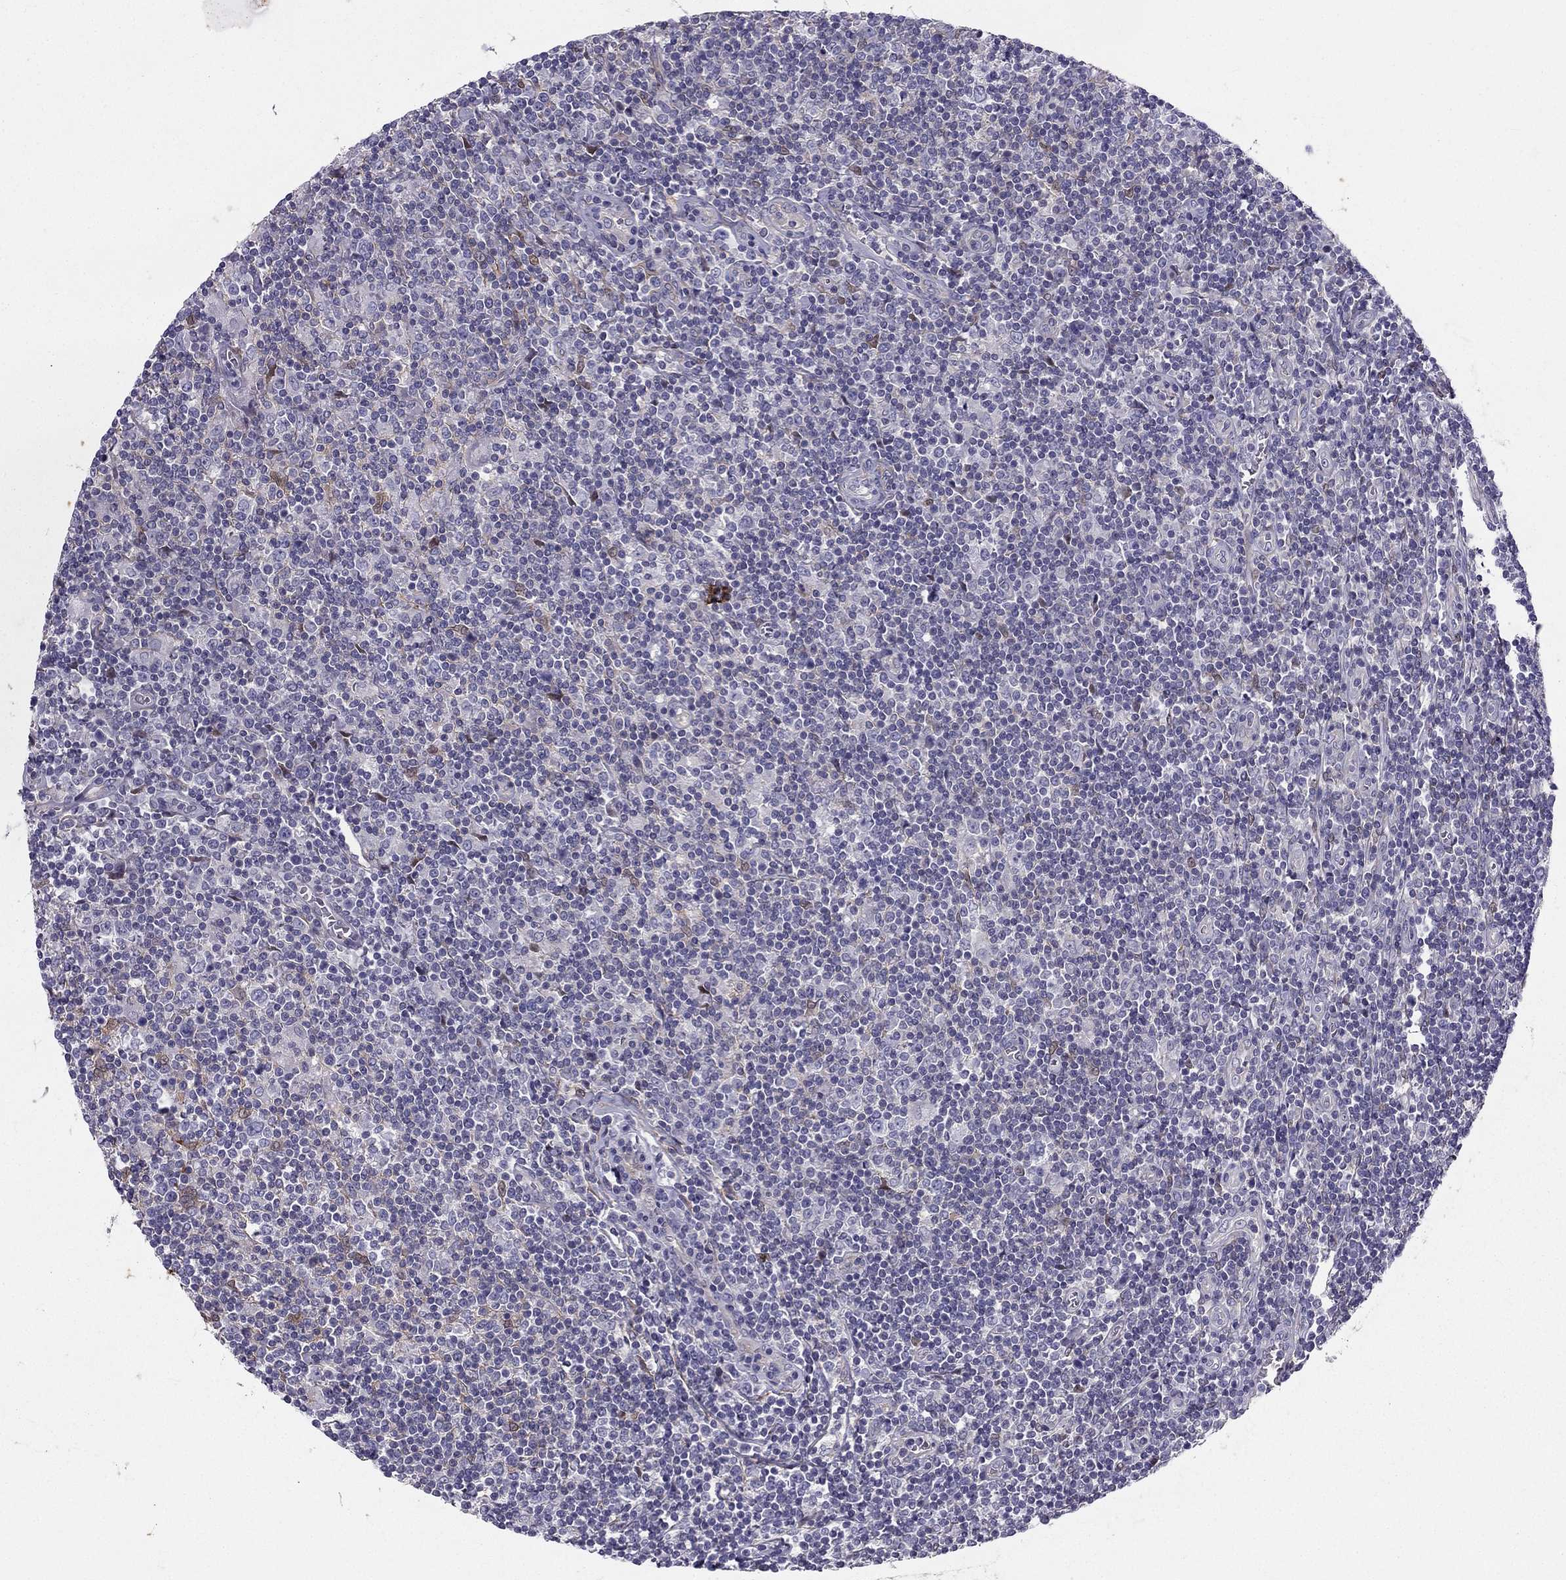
{"staining": {"intensity": "negative", "quantity": "none", "location": "none"}, "tissue": "lymphoma", "cell_type": "Tumor cells", "image_type": "cancer", "snomed": [{"axis": "morphology", "description": "Hodgkin's disease, NOS"}, {"axis": "topography", "description": "Lymph node"}], "caption": "Human Hodgkin's disease stained for a protein using IHC demonstrates no expression in tumor cells.", "gene": "SYT5", "patient": {"sex": "male", "age": 40}}